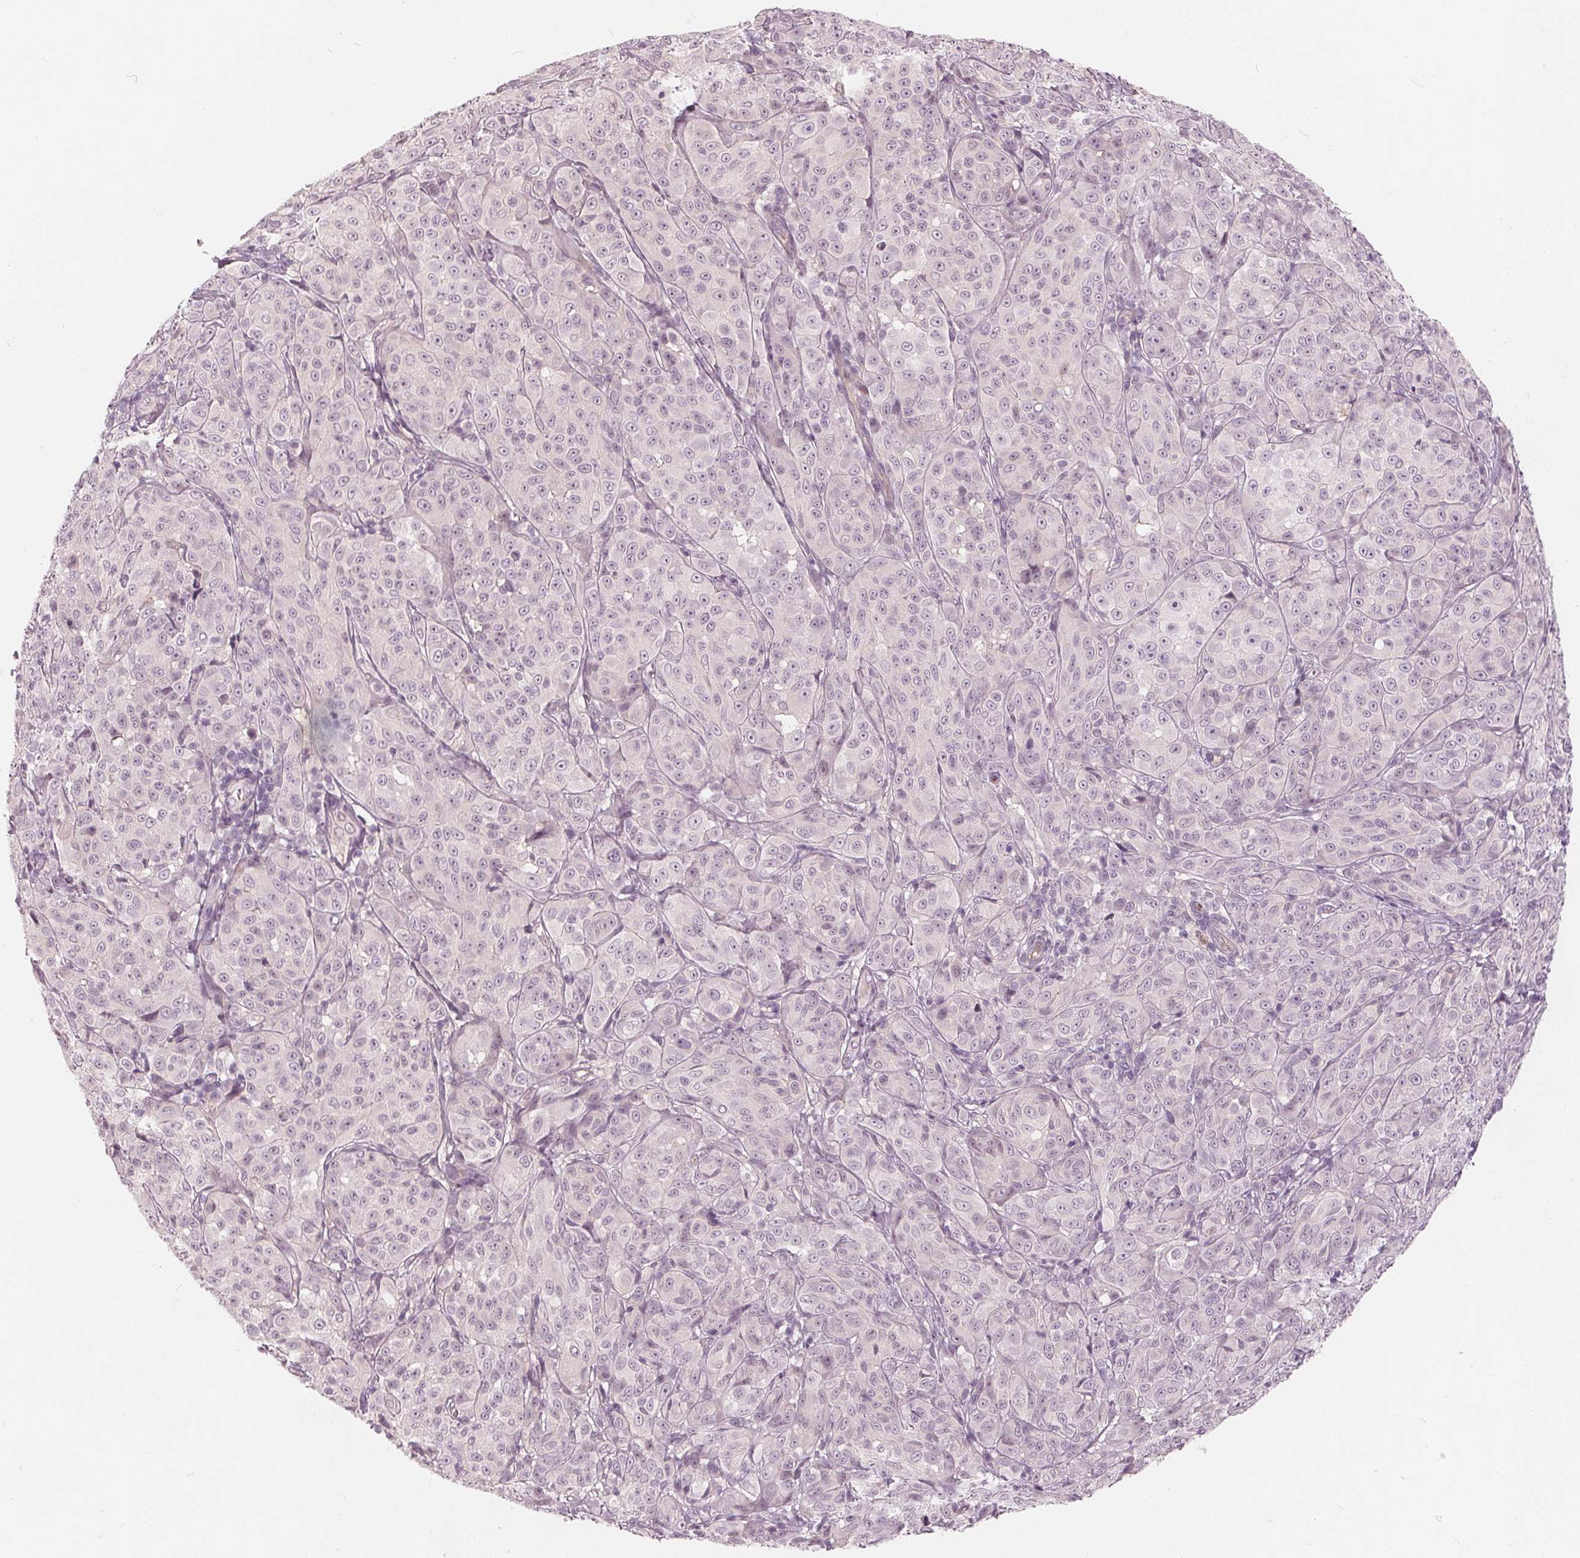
{"staining": {"intensity": "negative", "quantity": "none", "location": "none"}, "tissue": "melanoma", "cell_type": "Tumor cells", "image_type": "cancer", "snomed": [{"axis": "morphology", "description": "Malignant melanoma, NOS"}, {"axis": "topography", "description": "Skin"}], "caption": "High power microscopy histopathology image of an IHC micrograph of malignant melanoma, revealing no significant staining in tumor cells.", "gene": "SAT2", "patient": {"sex": "male", "age": 89}}